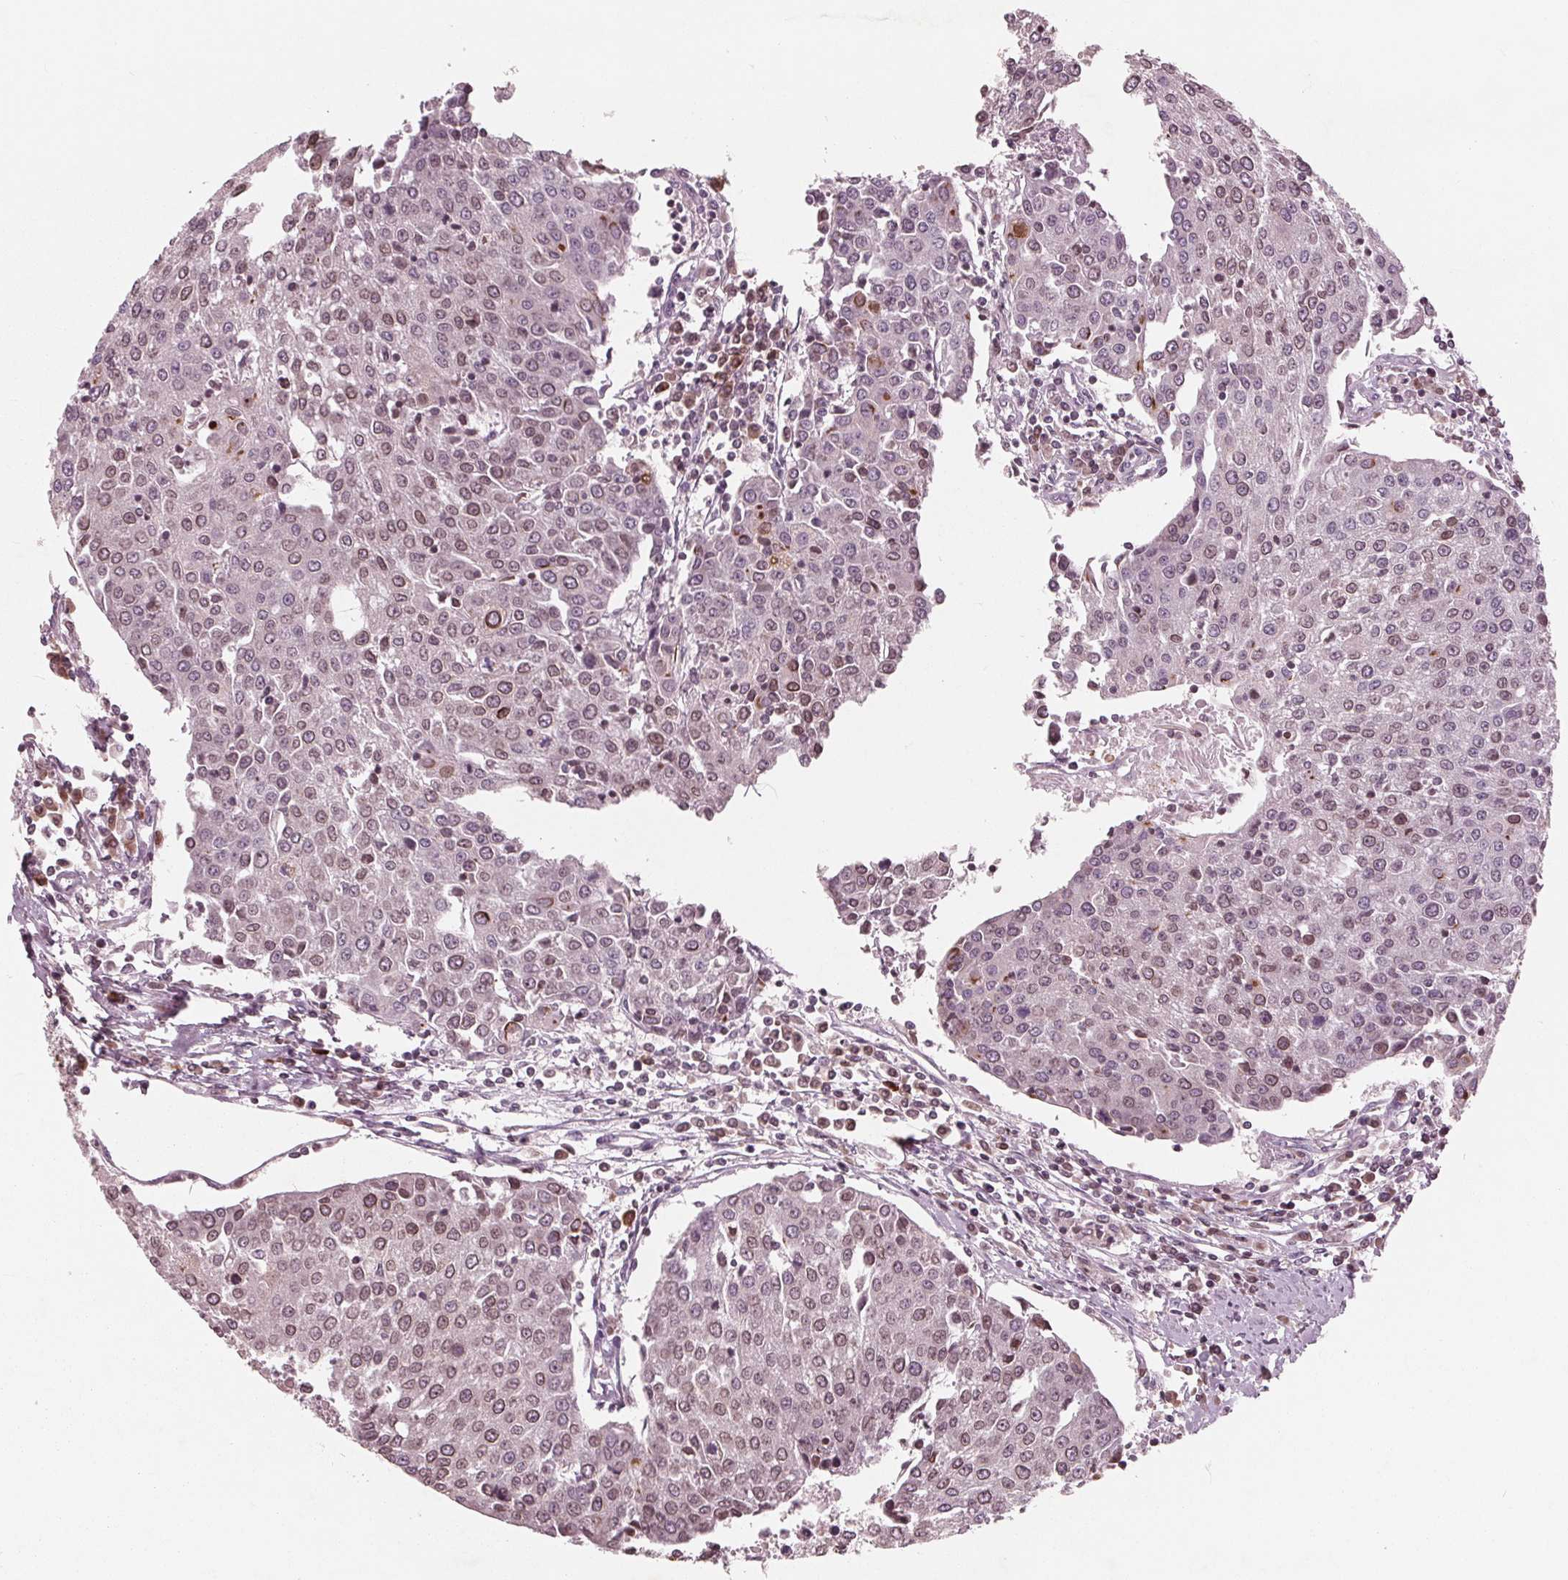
{"staining": {"intensity": "weak", "quantity": ">75%", "location": "cytoplasmic/membranous,nuclear"}, "tissue": "urothelial cancer", "cell_type": "Tumor cells", "image_type": "cancer", "snomed": [{"axis": "morphology", "description": "Urothelial carcinoma, High grade"}, {"axis": "topography", "description": "Urinary bladder"}], "caption": "Protein expression analysis of human urothelial carcinoma (high-grade) reveals weak cytoplasmic/membranous and nuclear staining in approximately >75% of tumor cells.", "gene": "NUP210", "patient": {"sex": "female", "age": 85}}